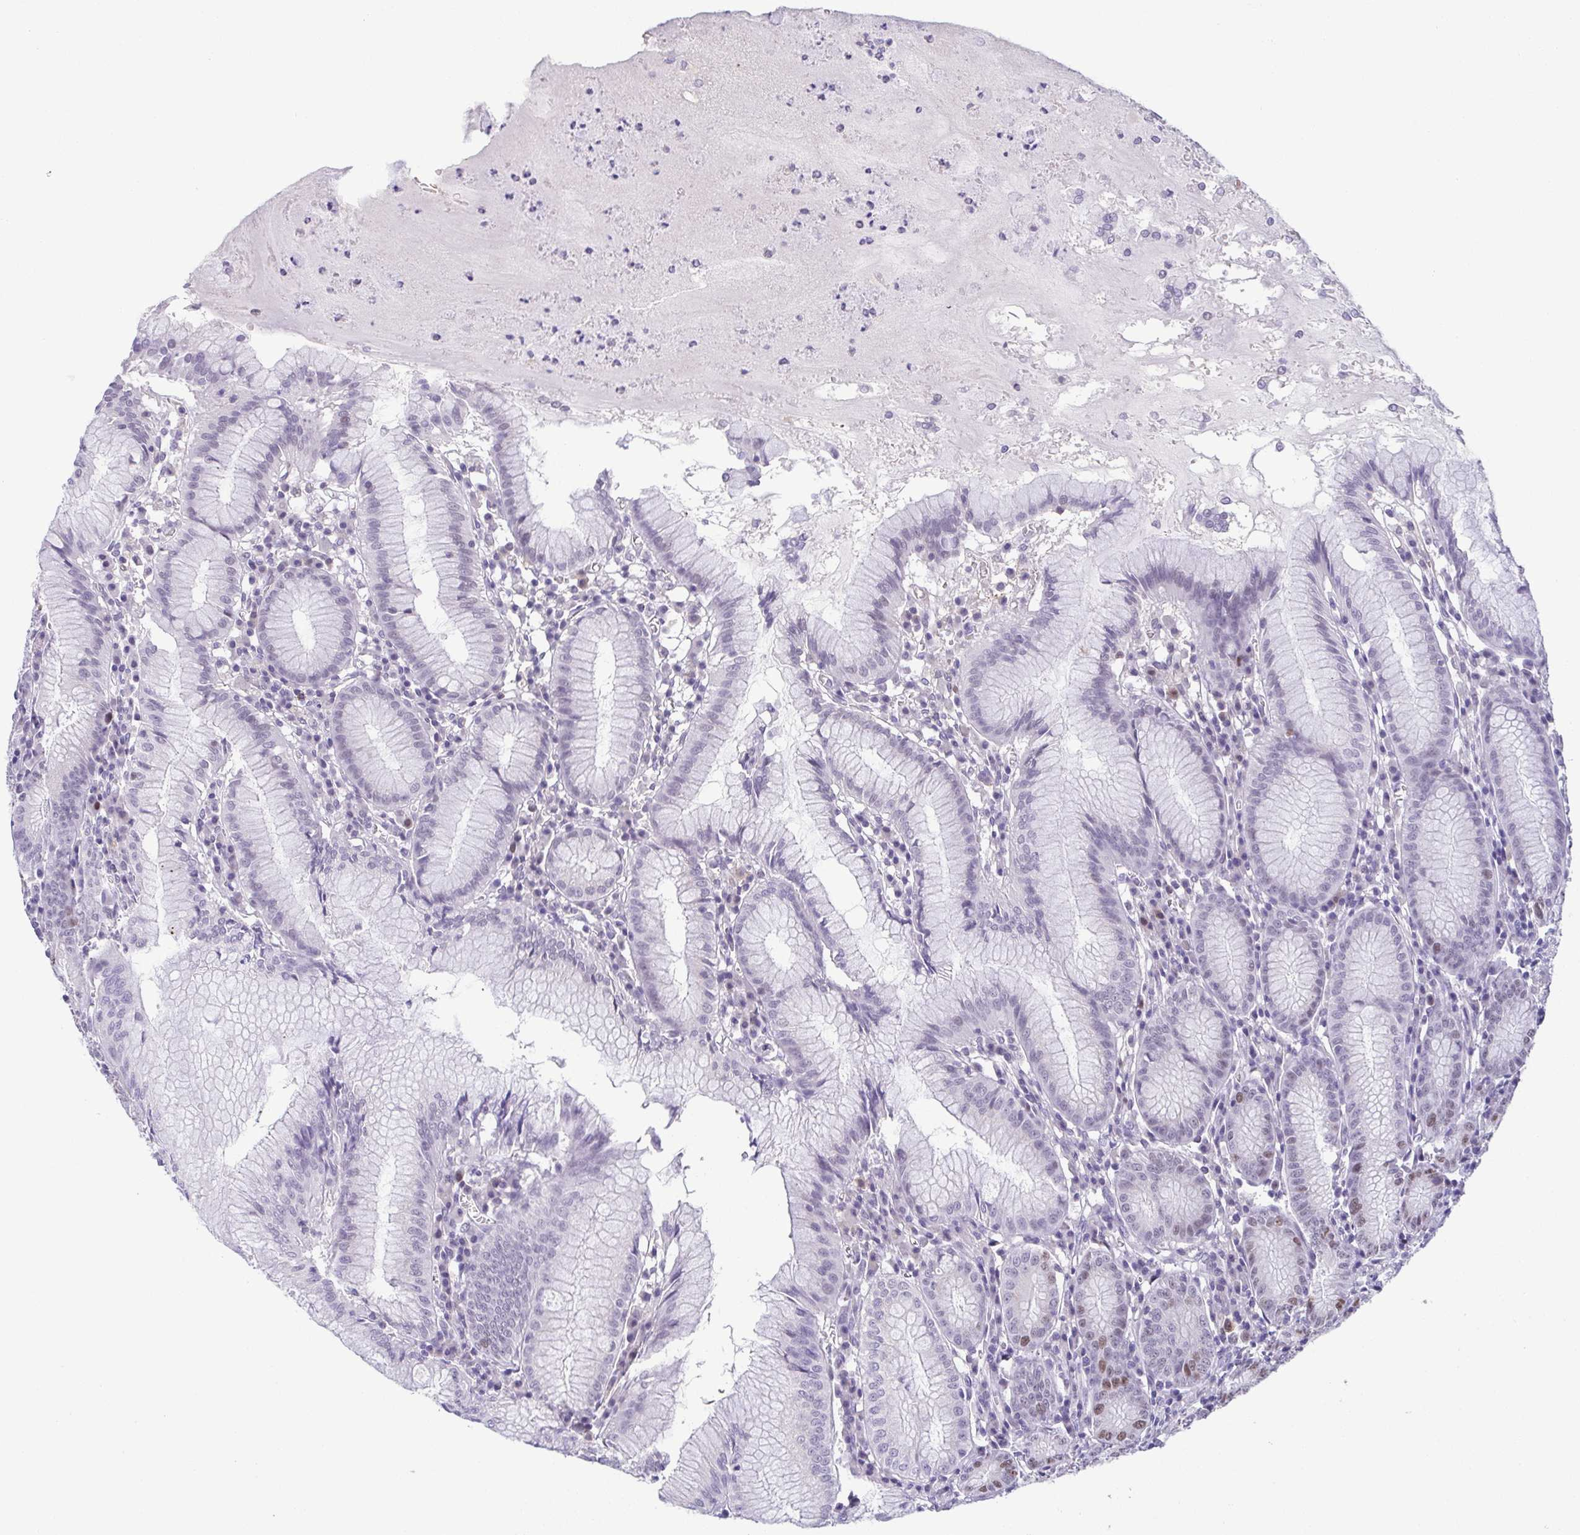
{"staining": {"intensity": "moderate", "quantity": "<25%", "location": "nuclear"}, "tissue": "stomach", "cell_type": "Glandular cells", "image_type": "normal", "snomed": [{"axis": "morphology", "description": "Normal tissue, NOS"}, {"axis": "topography", "description": "Stomach"}], "caption": "High-power microscopy captured an immunohistochemistry image of benign stomach, revealing moderate nuclear staining in approximately <25% of glandular cells. (Stains: DAB (3,3'-diaminobenzidine) in brown, nuclei in blue, Microscopy: brightfield microscopy at high magnification).", "gene": "TIPIN", "patient": {"sex": "male", "age": 55}}